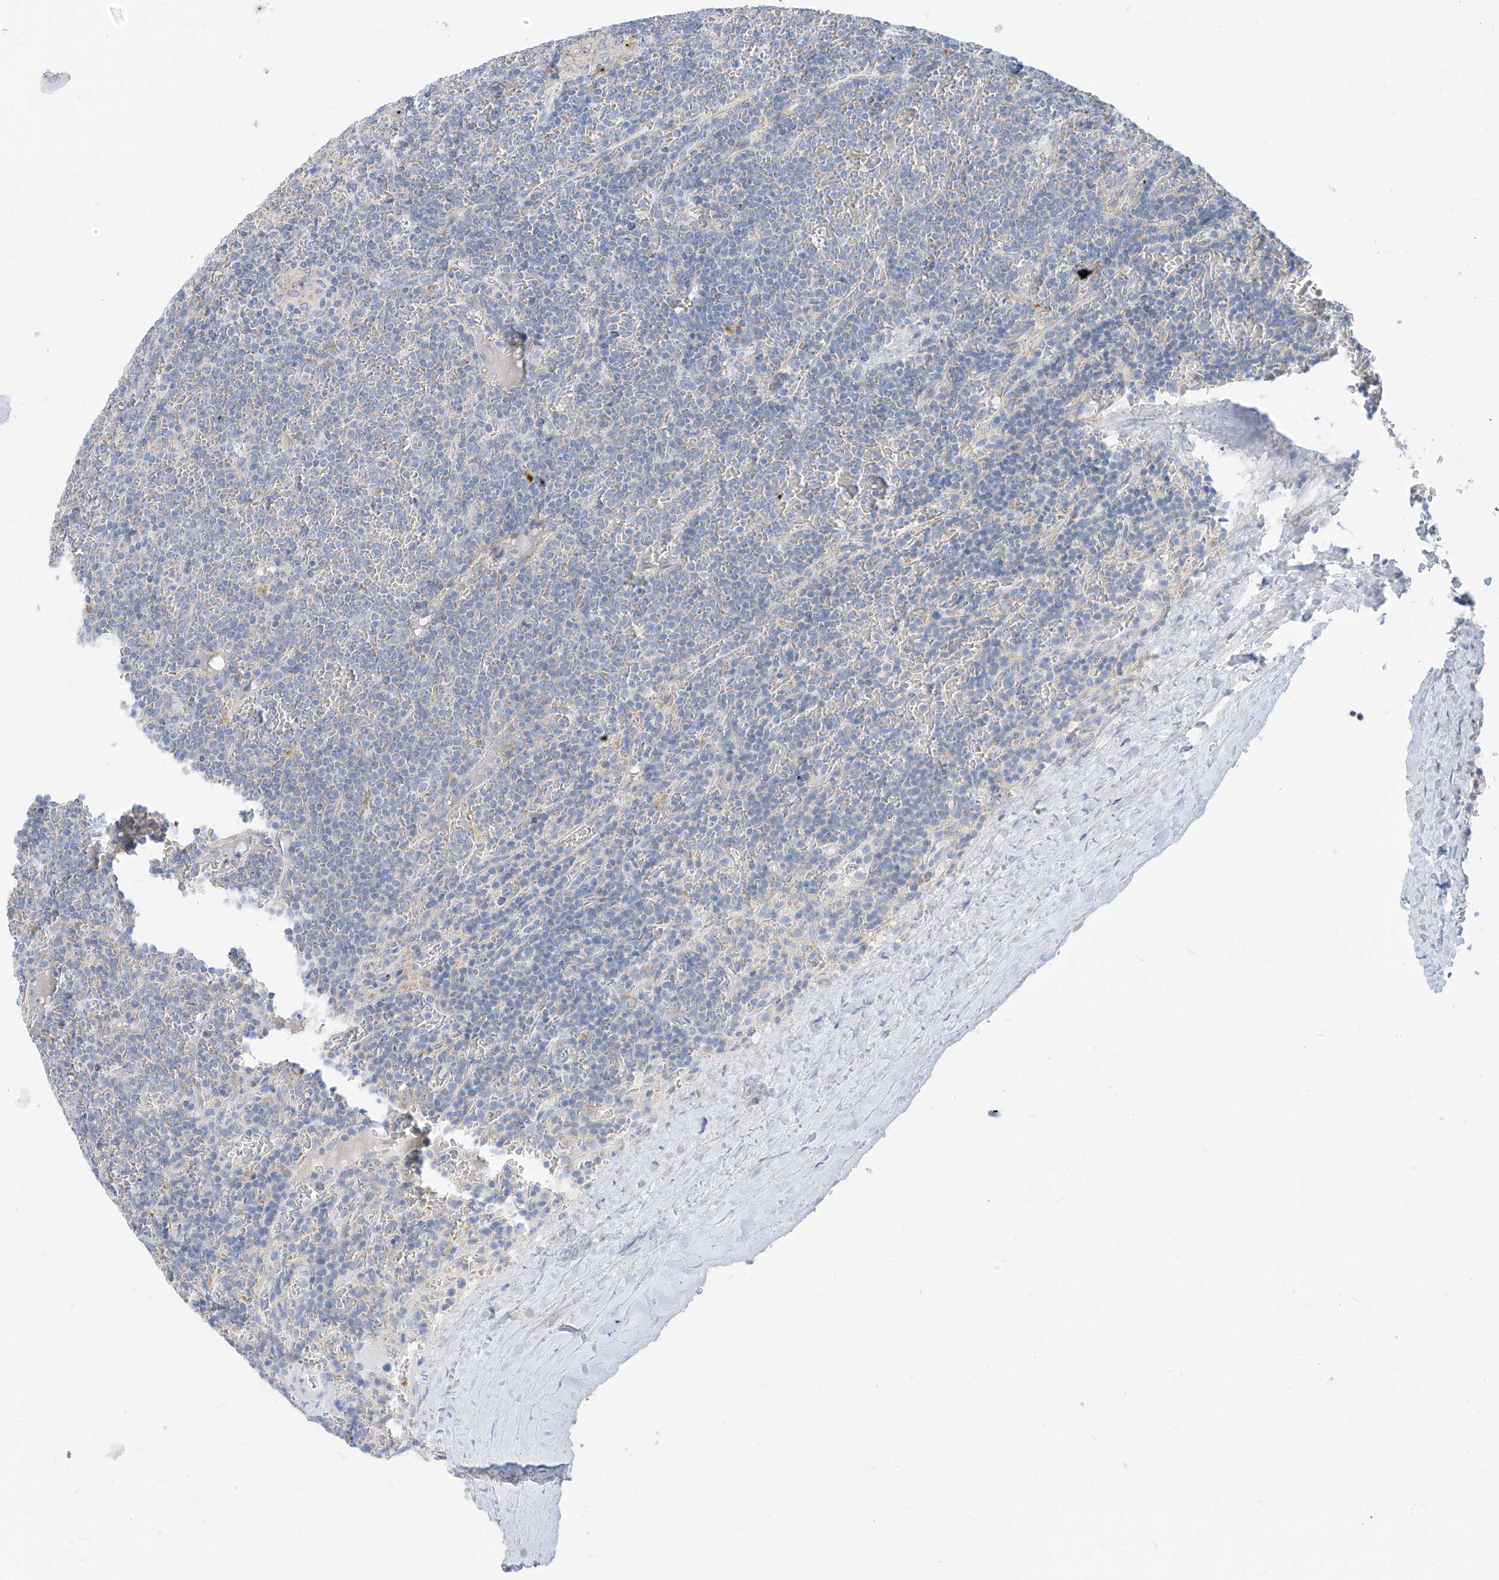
{"staining": {"intensity": "negative", "quantity": "none", "location": "none"}, "tissue": "lymphoma", "cell_type": "Tumor cells", "image_type": "cancer", "snomed": [{"axis": "morphology", "description": "Malignant lymphoma, non-Hodgkin's type, Low grade"}, {"axis": "topography", "description": "Spleen"}], "caption": "This histopathology image is of lymphoma stained with immunohistochemistry to label a protein in brown with the nuclei are counter-stained blue. There is no expression in tumor cells. (DAB IHC visualized using brightfield microscopy, high magnification).", "gene": "ZNF404", "patient": {"sex": "female", "age": 19}}